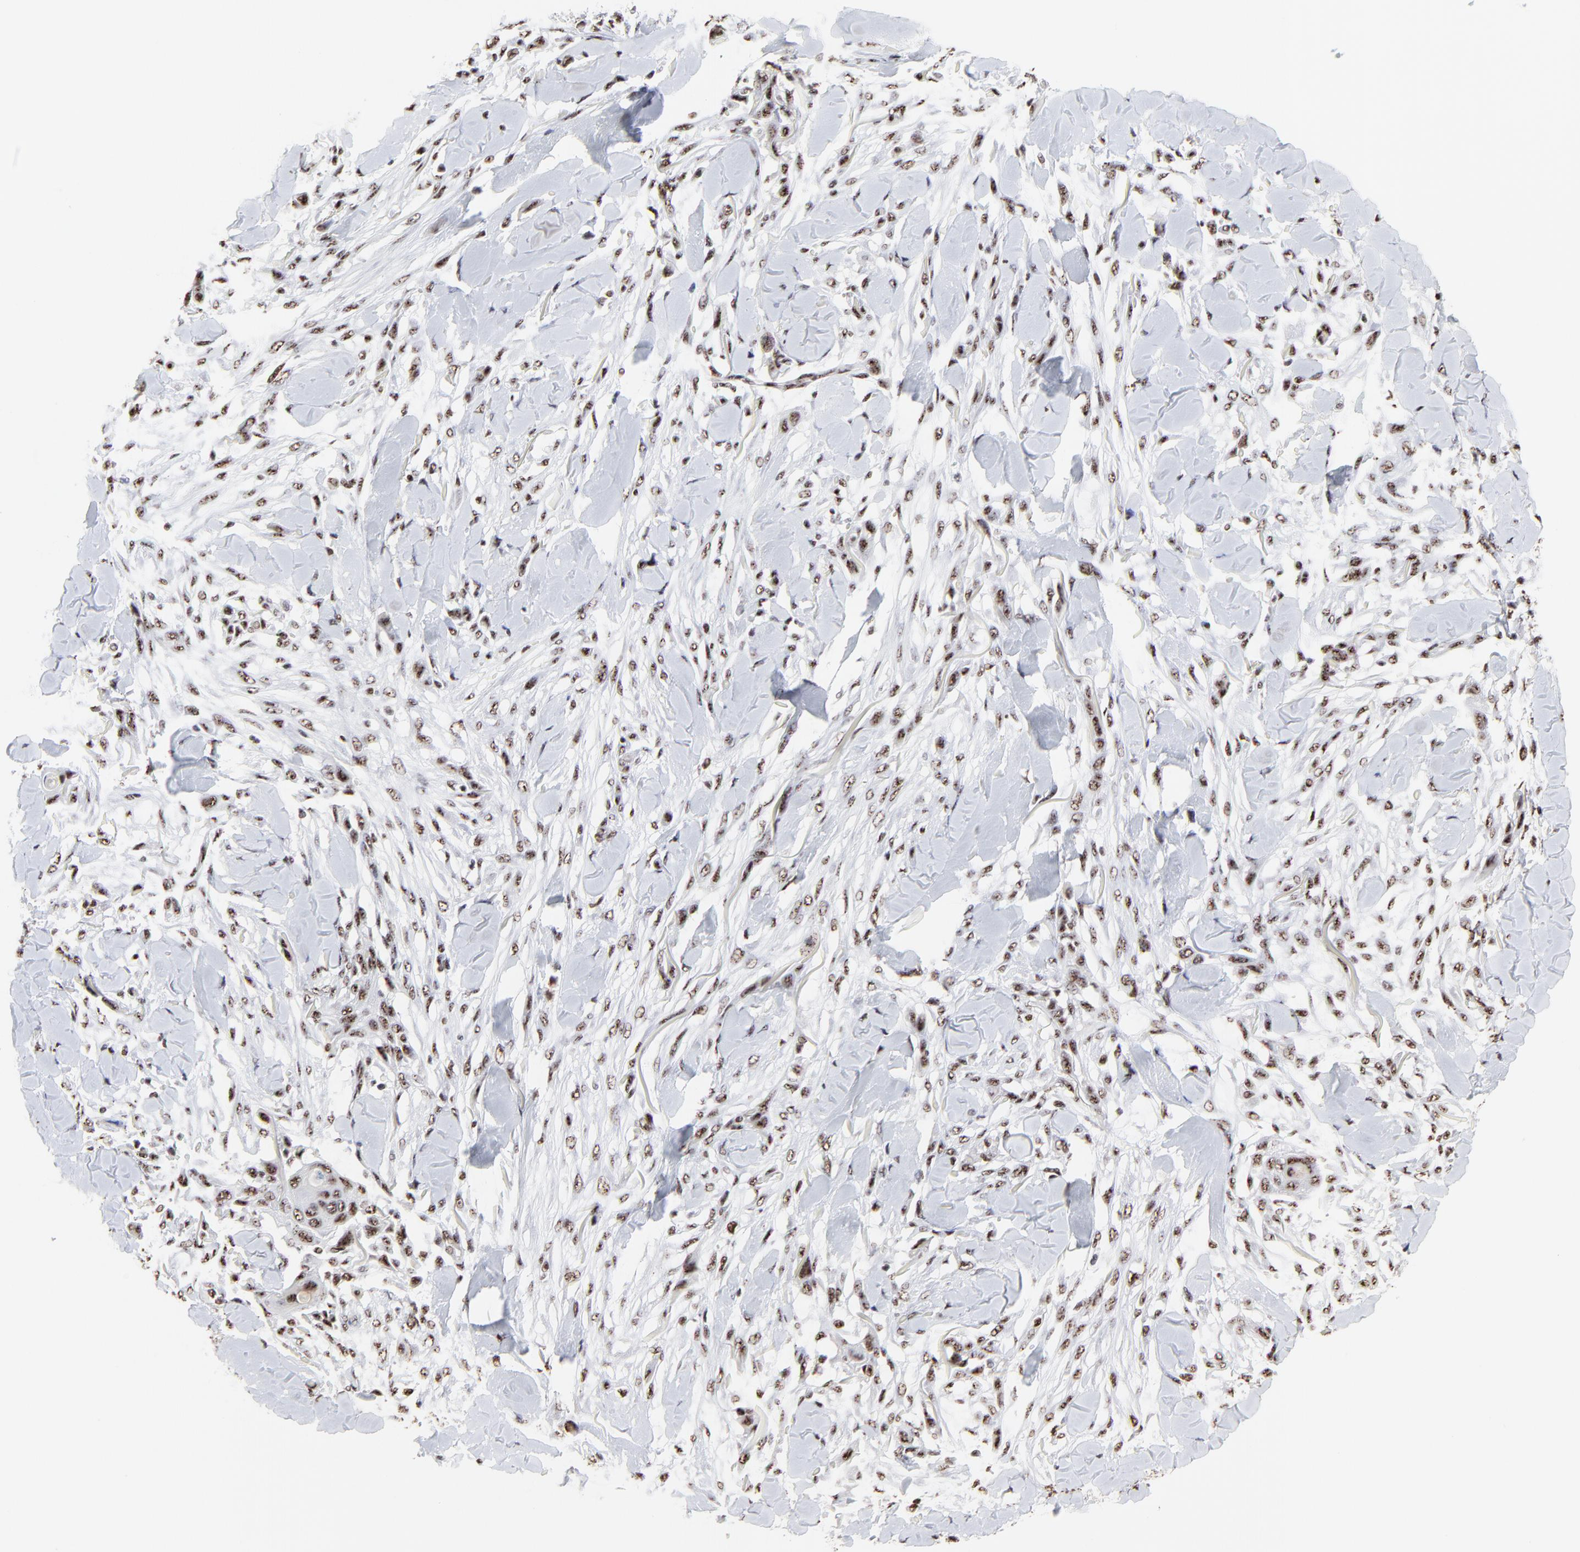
{"staining": {"intensity": "moderate", "quantity": ">75%", "location": "nuclear"}, "tissue": "skin cancer", "cell_type": "Tumor cells", "image_type": "cancer", "snomed": [{"axis": "morphology", "description": "Squamous cell carcinoma, NOS"}, {"axis": "topography", "description": "Skin"}], "caption": "Skin cancer stained with a brown dye reveals moderate nuclear positive positivity in approximately >75% of tumor cells.", "gene": "MBD4", "patient": {"sex": "female", "age": 59}}